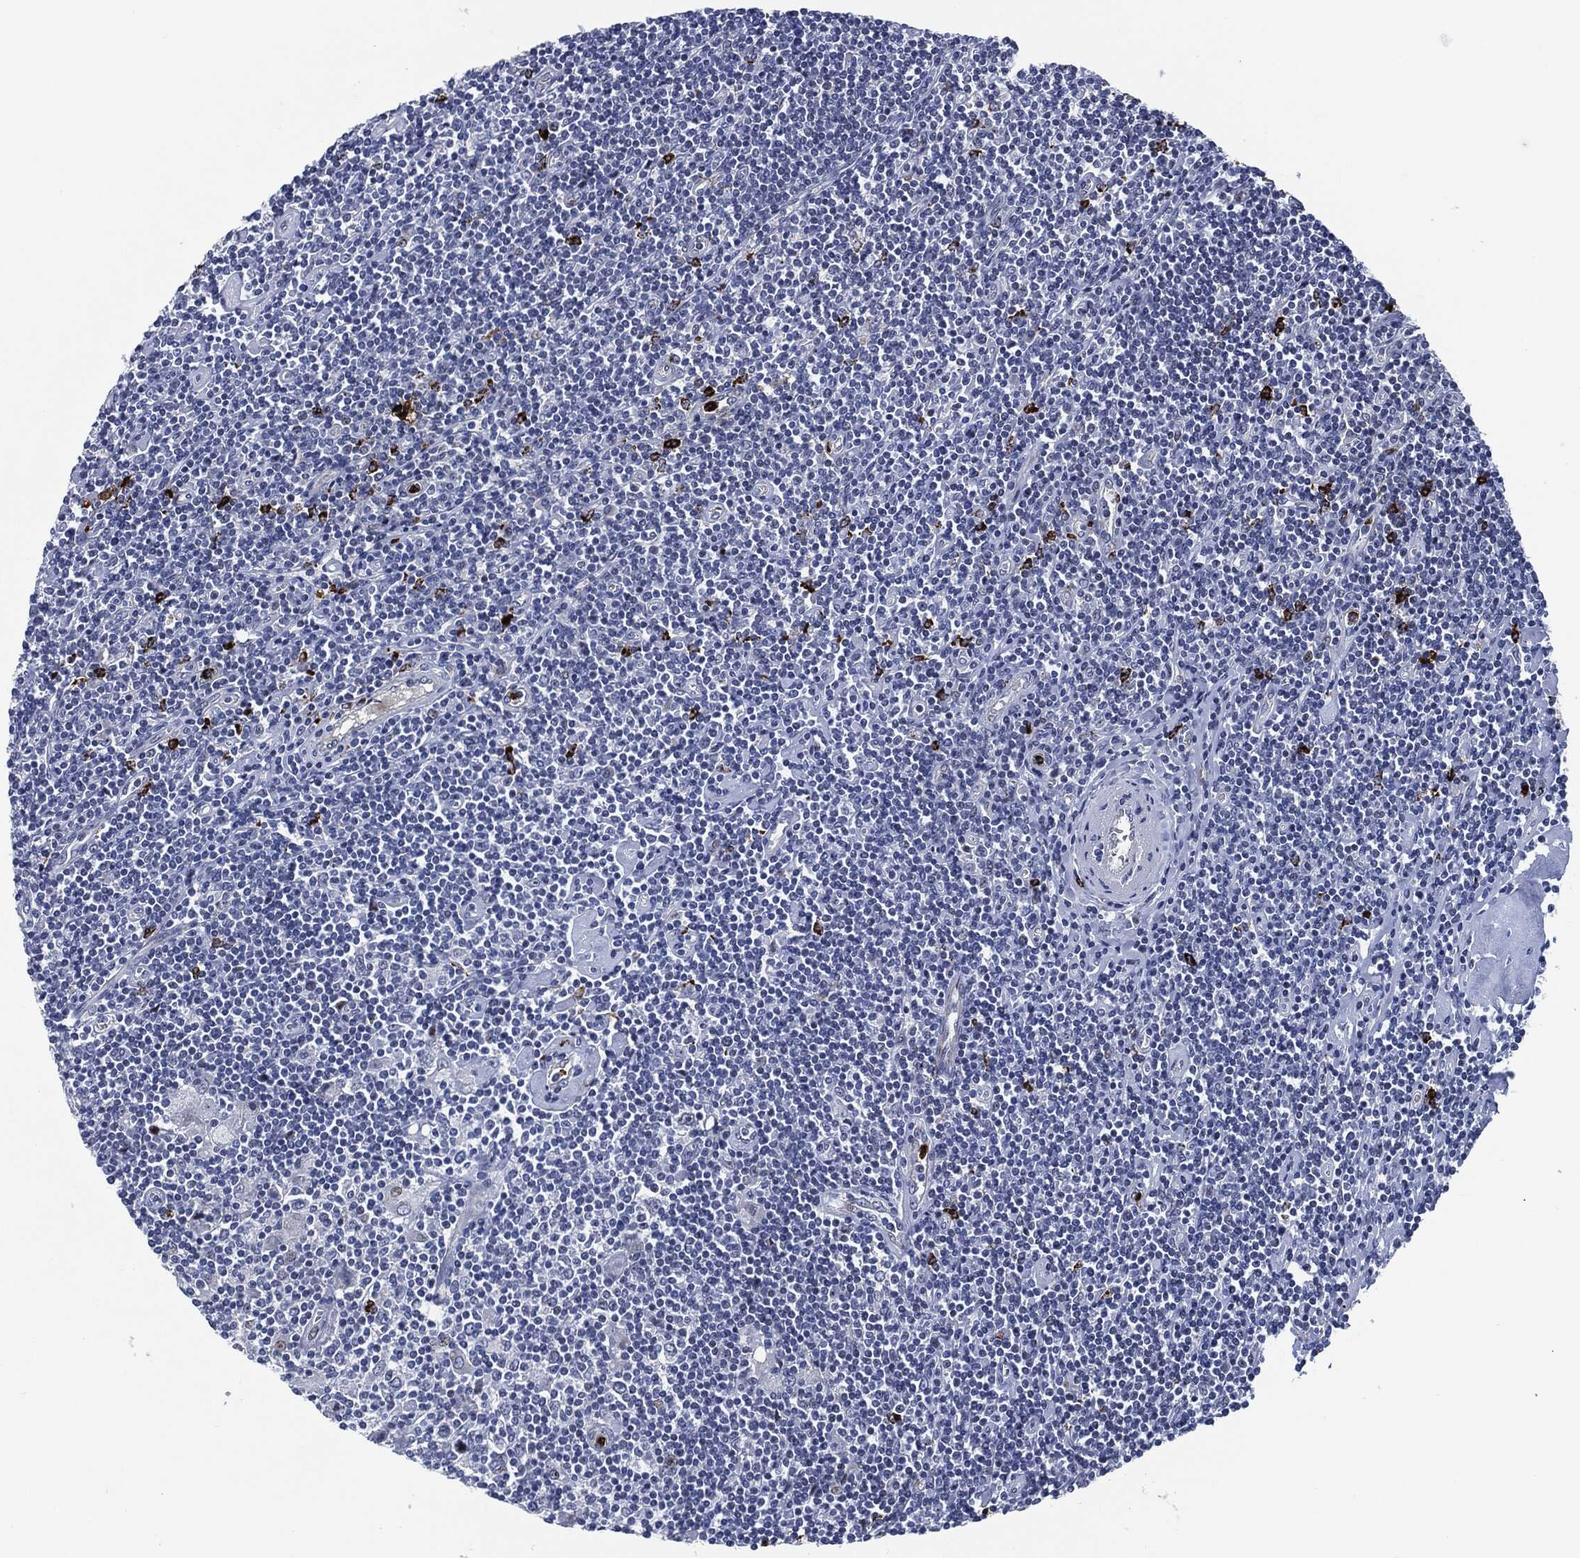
{"staining": {"intensity": "negative", "quantity": "none", "location": "none"}, "tissue": "lymphoma", "cell_type": "Tumor cells", "image_type": "cancer", "snomed": [{"axis": "morphology", "description": "Hodgkin's disease, NOS"}, {"axis": "topography", "description": "Lymph node"}], "caption": "Immunohistochemical staining of human lymphoma exhibits no significant expression in tumor cells. (Brightfield microscopy of DAB (3,3'-diaminobenzidine) IHC at high magnification).", "gene": "MPO", "patient": {"sex": "male", "age": 40}}